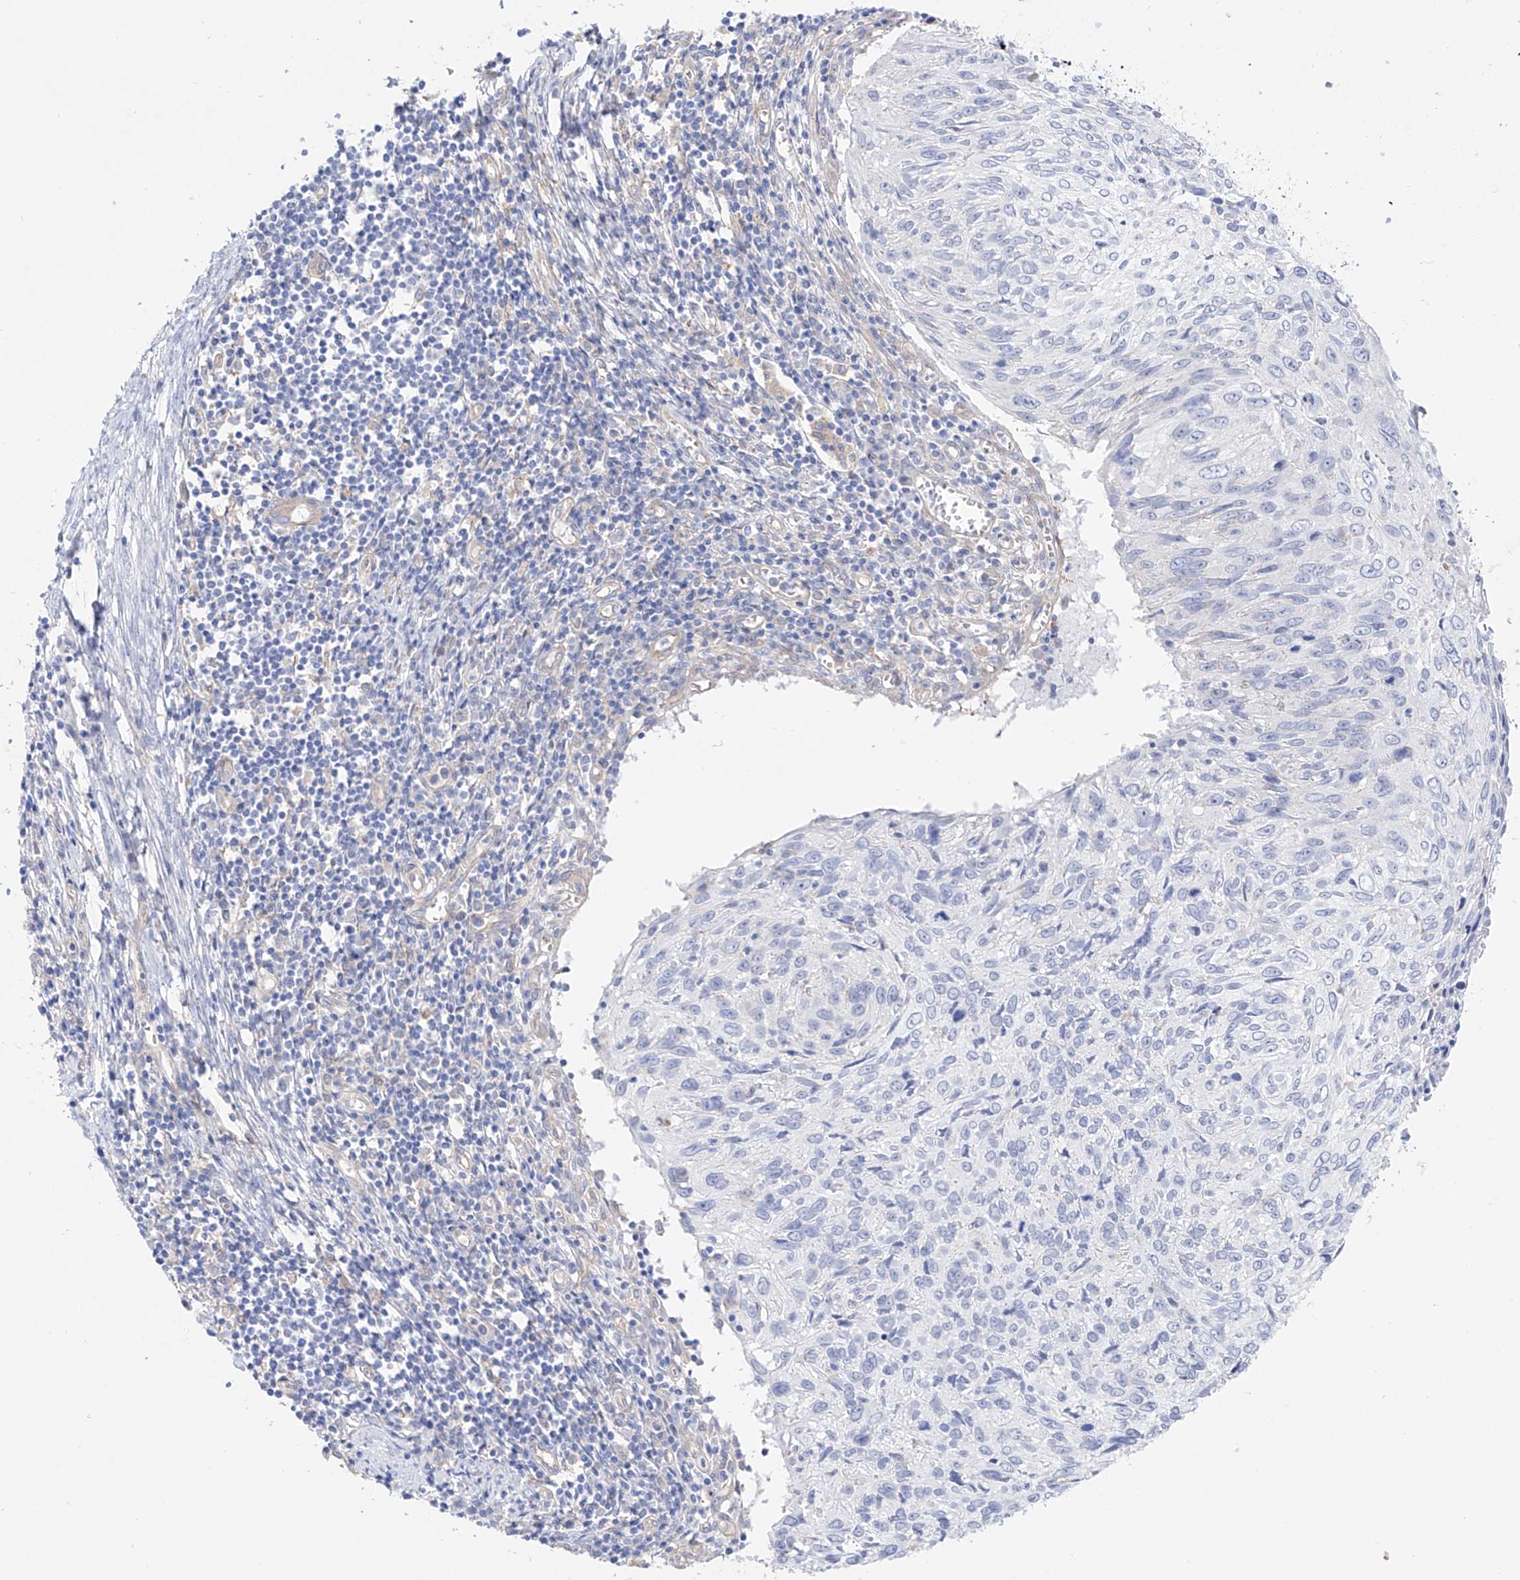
{"staining": {"intensity": "negative", "quantity": "none", "location": "none"}, "tissue": "cervical cancer", "cell_type": "Tumor cells", "image_type": "cancer", "snomed": [{"axis": "morphology", "description": "Squamous cell carcinoma, NOS"}, {"axis": "topography", "description": "Cervix"}], "caption": "High power microscopy micrograph of an immunohistochemistry (IHC) photomicrograph of cervical squamous cell carcinoma, revealing no significant staining in tumor cells. (Brightfield microscopy of DAB (3,3'-diaminobenzidine) IHC at high magnification).", "gene": "ZNF653", "patient": {"sex": "female", "age": 51}}